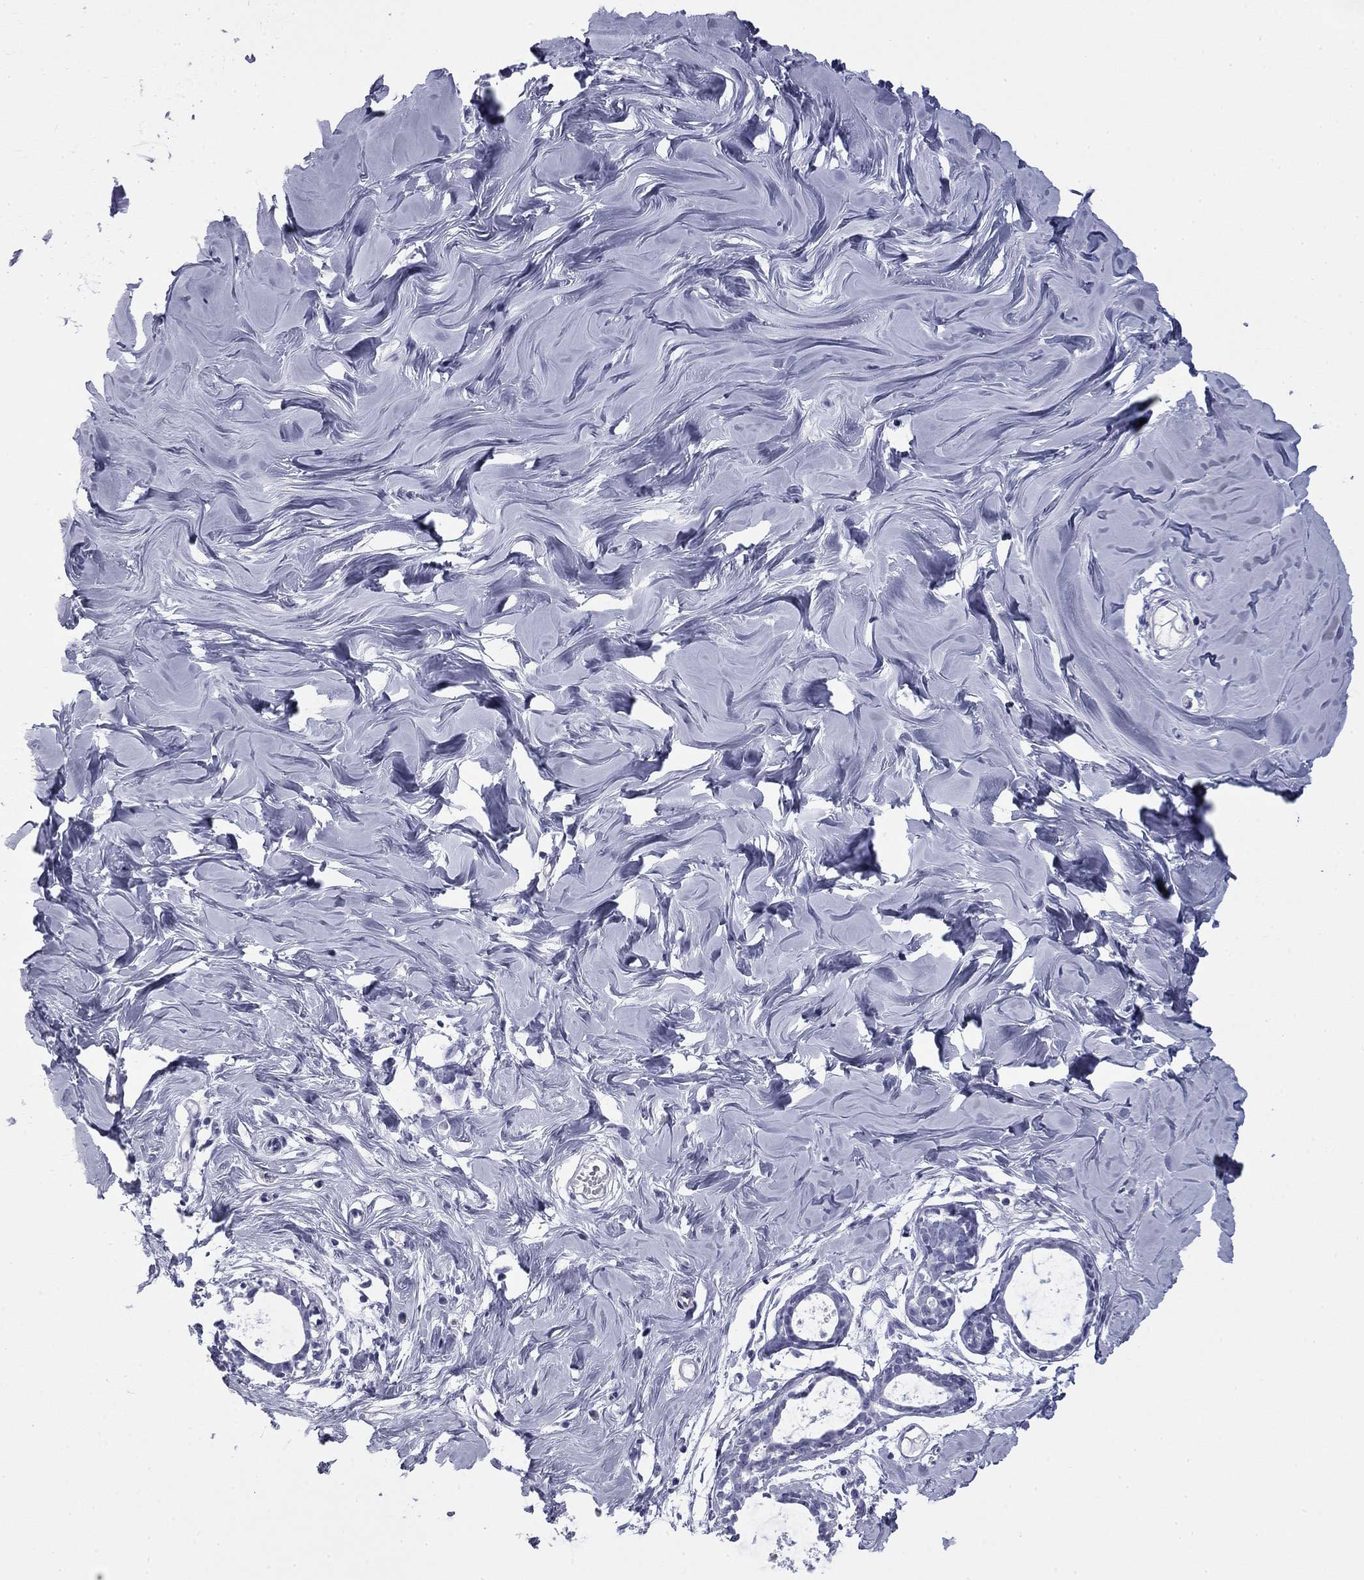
{"staining": {"intensity": "negative", "quantity": "none", "location": "none"}, "tissue": "breast", "cell_type": "Glandular cells", "image_type": "normal", "snomed": [{"axis": "morphology", "description": "Normal tissue, NOS"}, {"axis": "topography", "description": "Breast"}], "caption": "This is an immunohistochemistry image of unremarkable human breast. There is no staining in glandular cells.", "gene": "ZP2", "patient": {"sex": "female", "age": 27}}